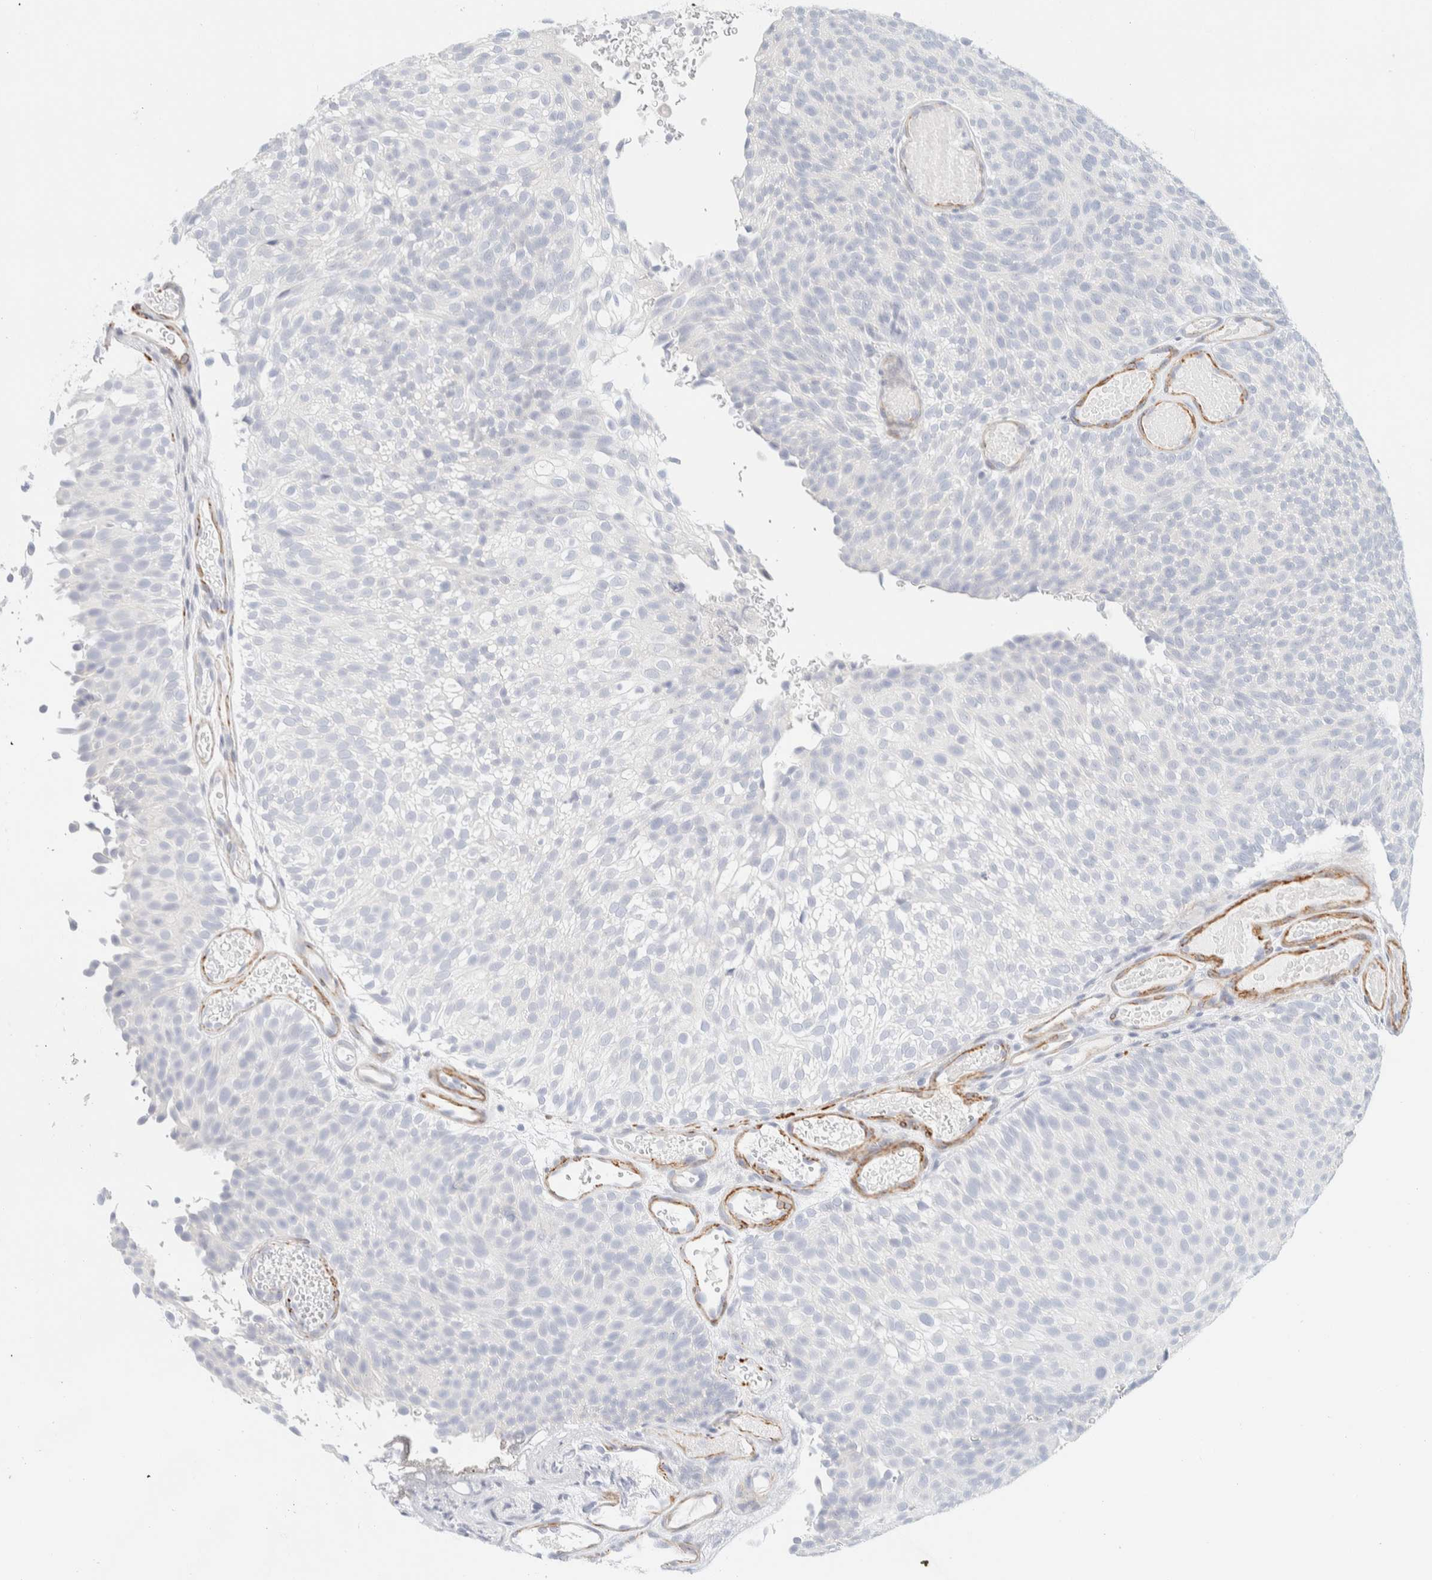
{"staining": {"intensity": "negative", "quantity": "none", "location": "none"}, "tissue": "urothelial cancer", "cell_type": "Tumor cells", "image_type": "cancer", "snomed": [{"axis": "morphology", "description": "Urothelial carcinoma, Low grade"}, {"axis": "topography", "description": "Urinary bladder"}], "caption": "High magnification brightfield microscopy of low-grade urothelial carcinoma stained with DAB (brown) and counterstained with hematoxylin (blue): tumor cells show no significant staining. (DAB immunohistochemistry visualized using brightfield microscopy, high magnification).", "gene": "AFMID", "patient": {"sex": "male", "age": 78}}